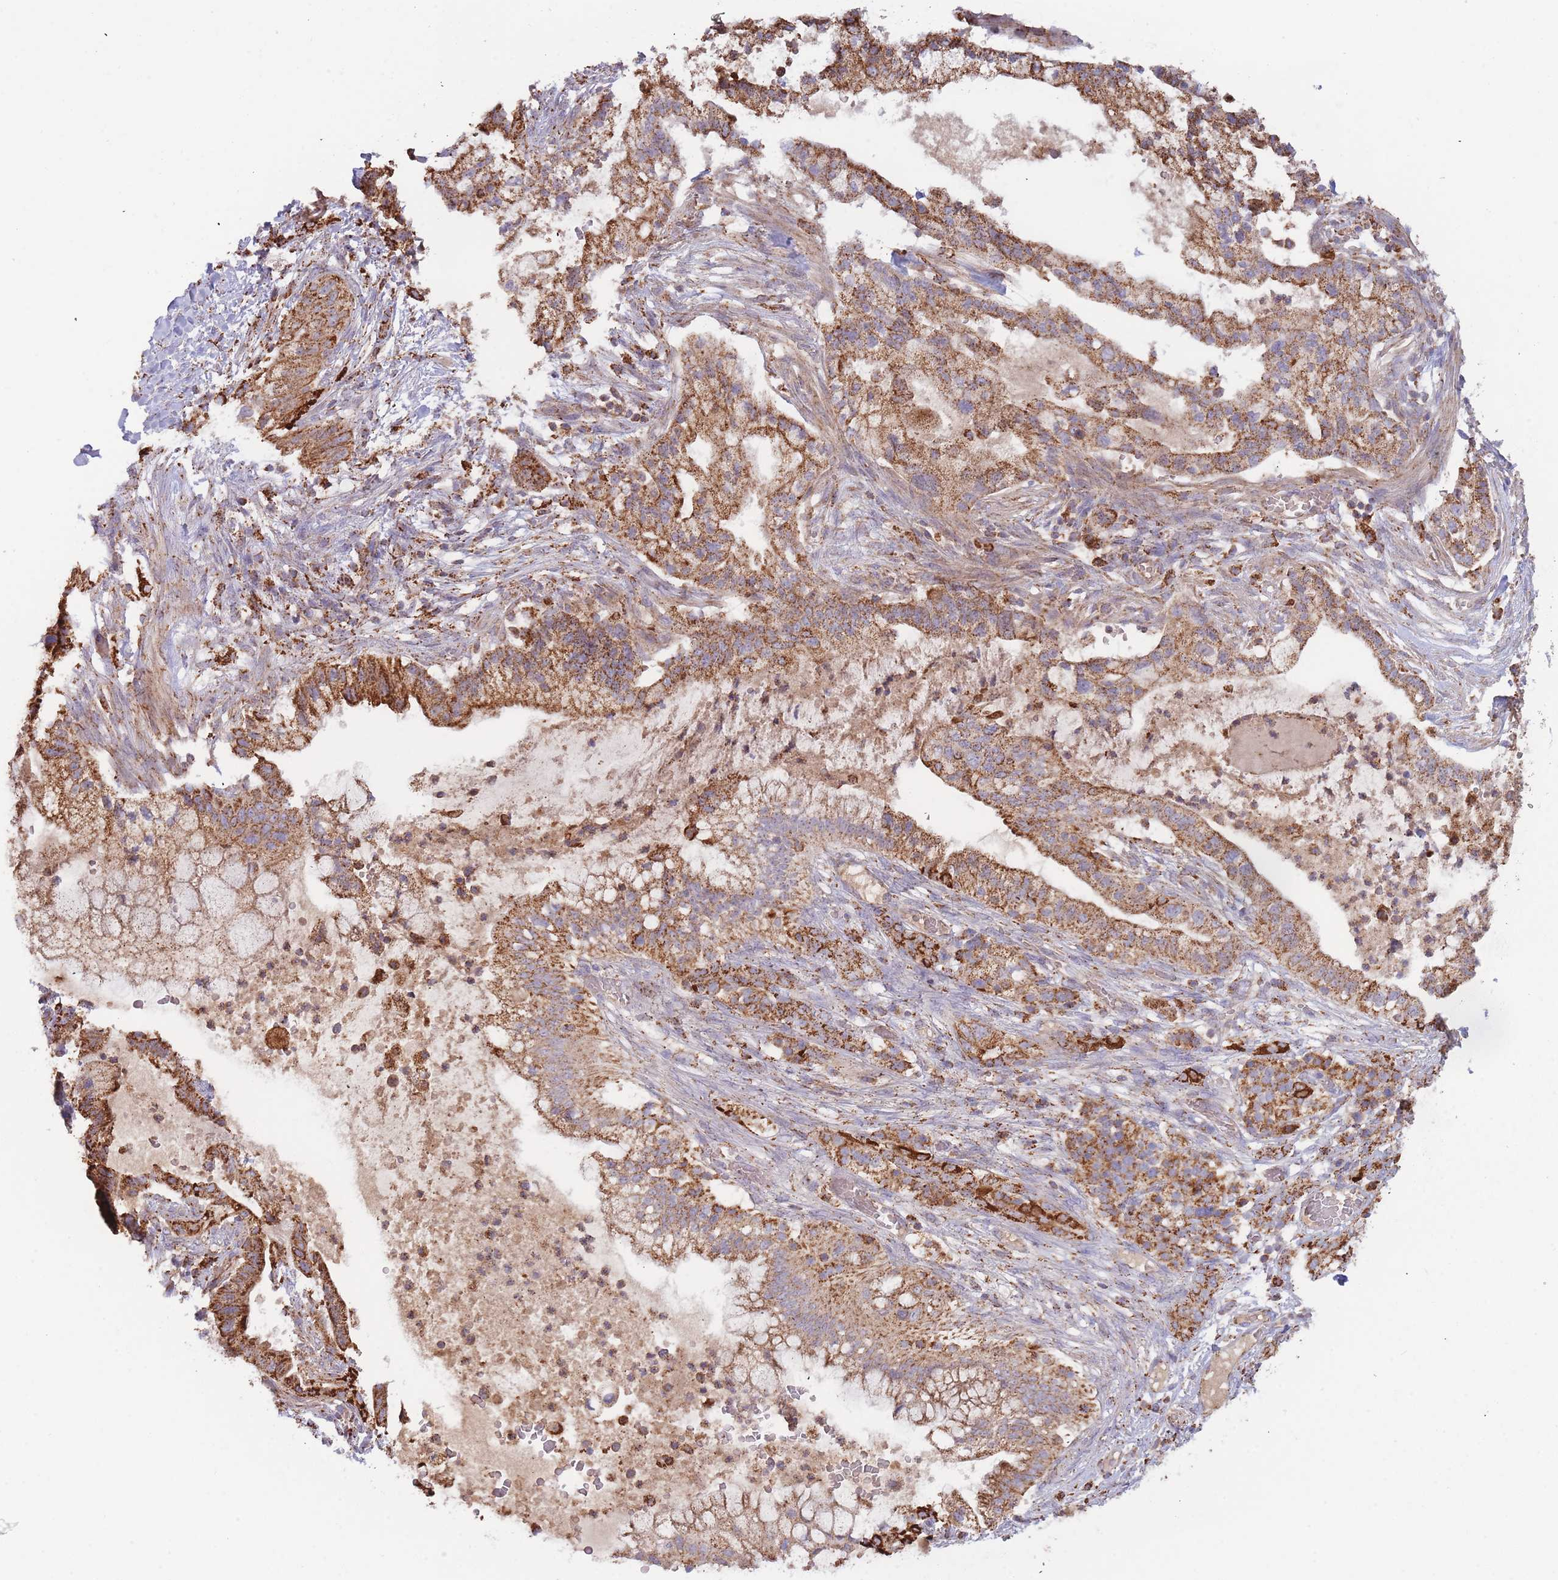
{"staining": {"intensity": "strong", "quantity": ">75%", "location": "cytoplasmic/membranous"}, "tissue": "pancreatic cancer", "cell_type": "Tumor cells", "image_type": "cancer", "snomed": [{"axis": "morphology", "description": "Adenocarcinoma, NOS"}, {"axis": "topography", "description": "Pancreas"}], "caption": "Immunohistochemistry (IHC) histopathology image of pancreatic cancer (adenocarcinoma) stained for a protein (brown), which reveals high levels of strong cytoplasmic/membranous staining in about >75% of tumor cells.", "gene": "MRPL17", "patient": {"sex": "male", "age": 44}}